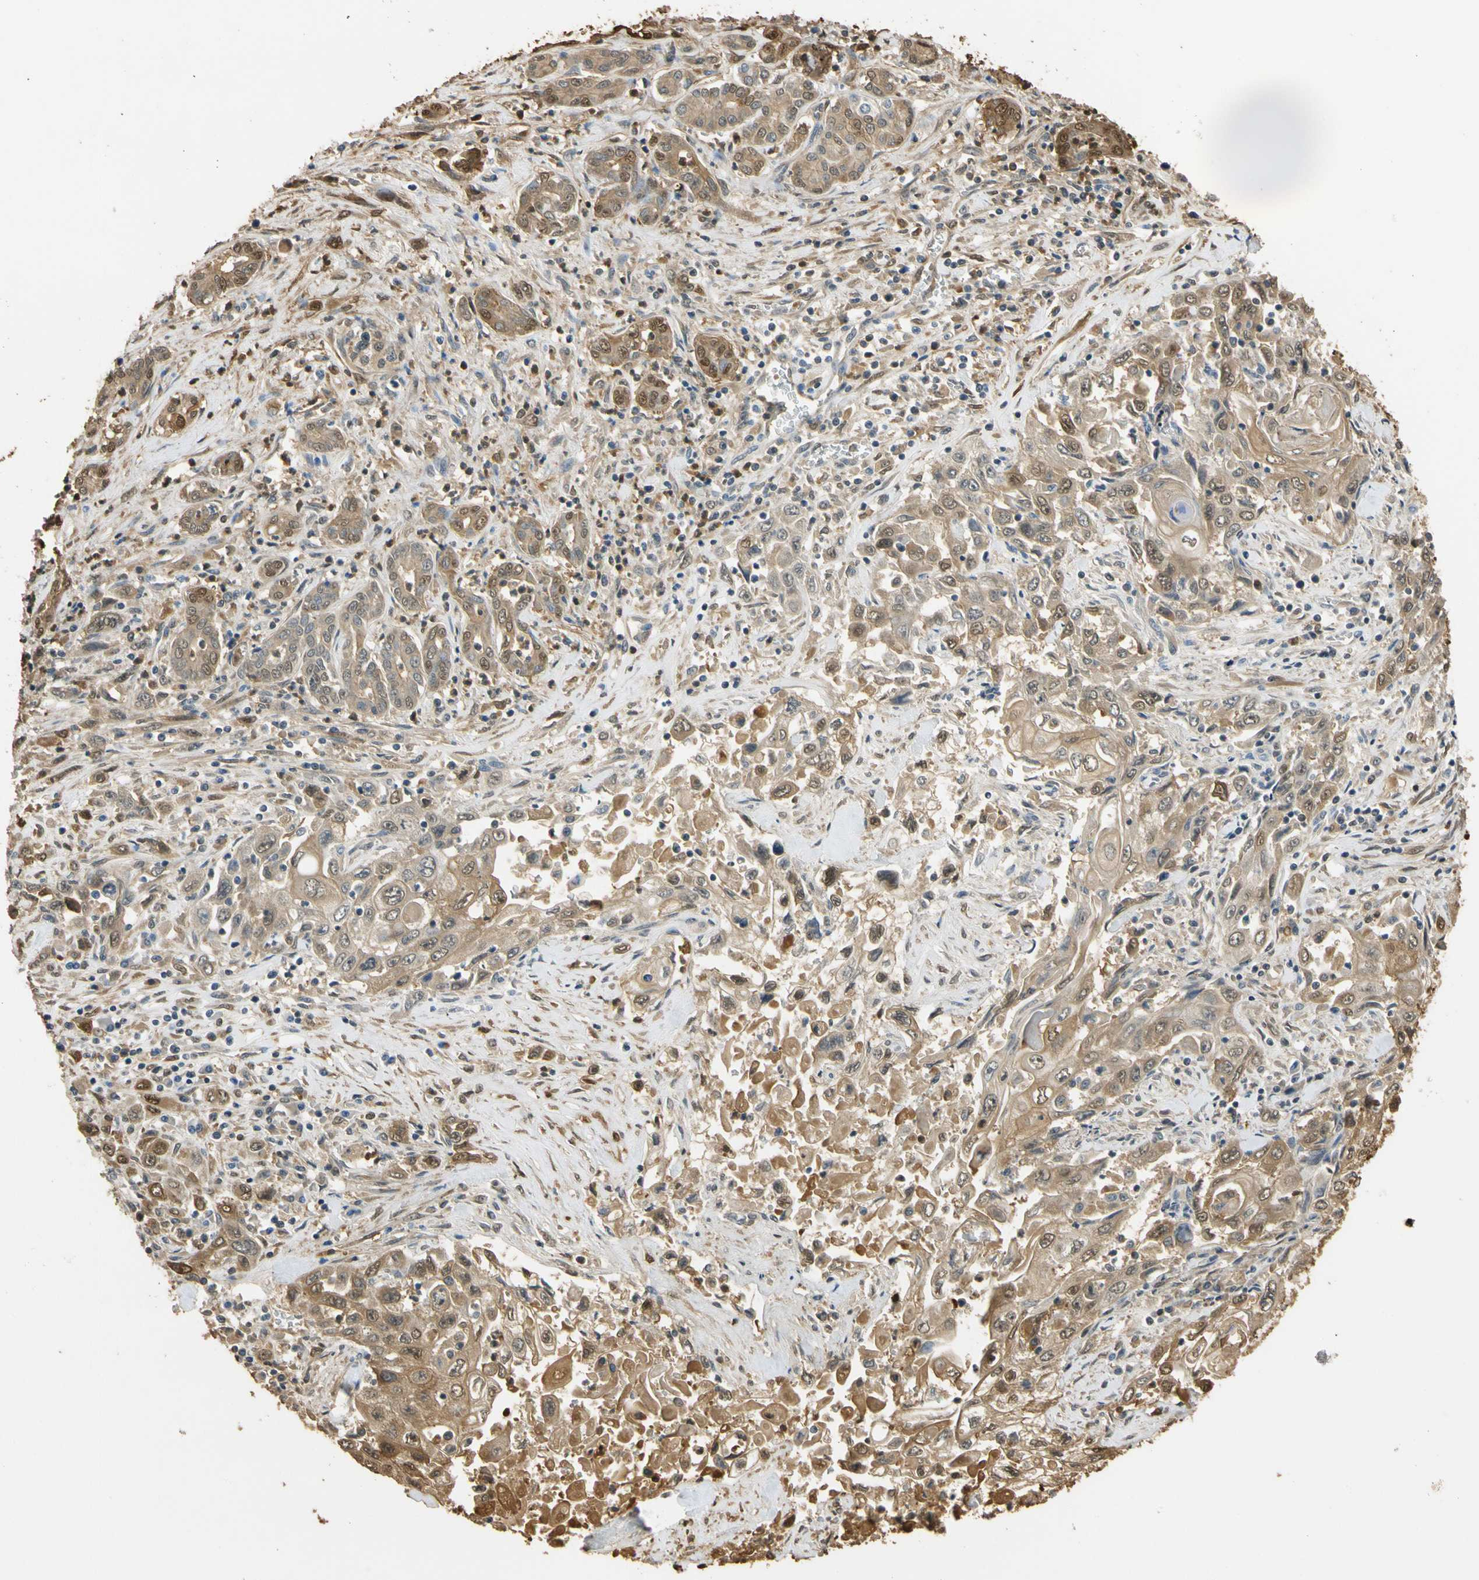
{"staining": {"intensity": "moderate", "quantity": "25%-75%", "location": "cytoplasmic/membranous,nuclear"}, "tissue": "pancreatic cancer", "cell_type": "Tumor cells", "image_type": "cancer", "snomed": [{"axis": "morphology", "description": "Adenocarcinoma, NOS"}, {"axis": "topography", "description": "Pancreas"}], "caption": "Tumor cells show moderate cytoplasmic/membranous and nuclear positivity in approximately 25%-75% of cells in pancreatic cancer.", "gene": "S100A6", "patient": {"sex": "male", "age": 70}}